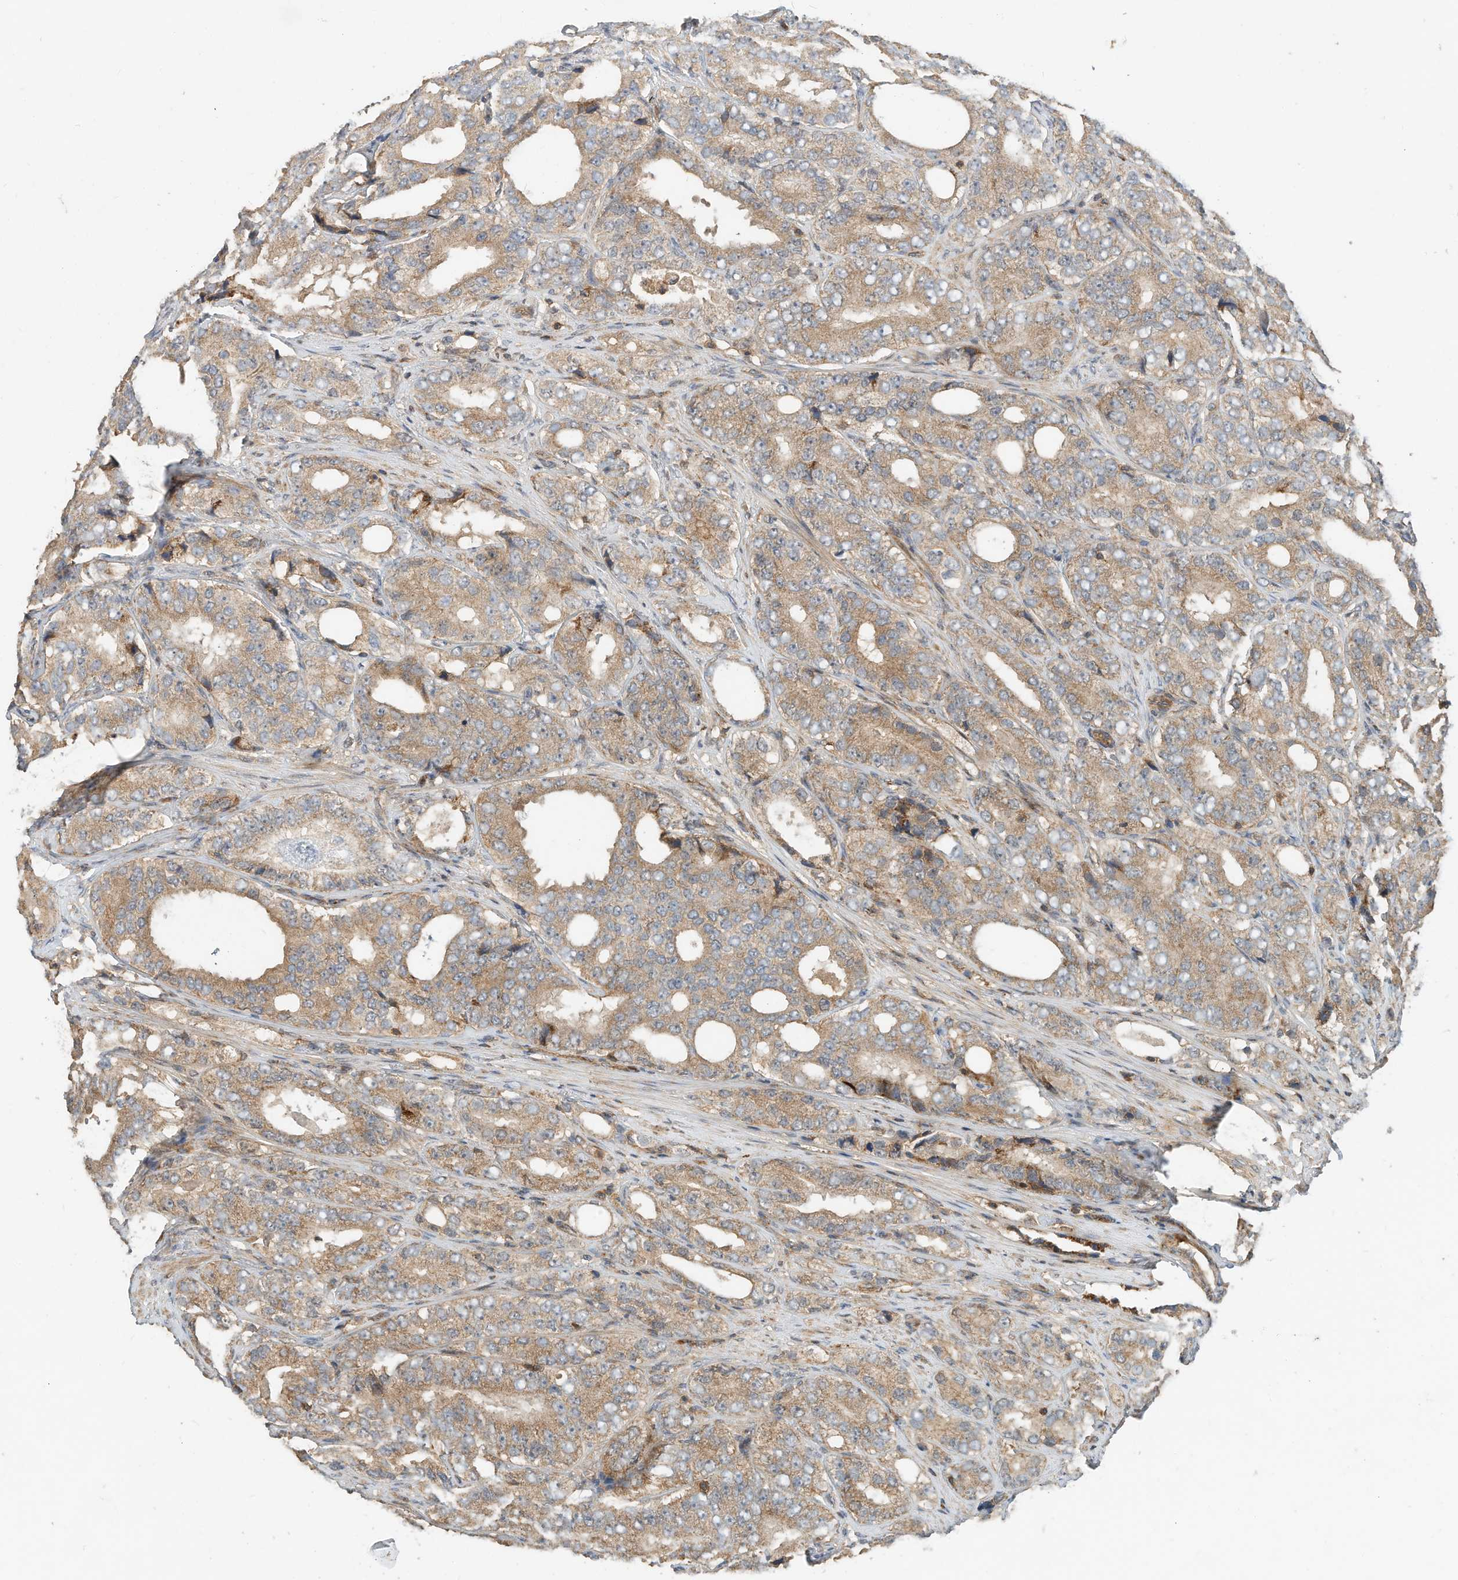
{"staining": {"intensity": "weak", "quantity": ">75%", "location": "cytoplasmic/membranous"}, "tissue": "prostate cancer", "cell_type": "Tumor cells", "image_type": "cancer", "snomed": [{"axis": "morphology", "description": "Adenocarcinoma, High grade"}, {"axis": "topography", "description": "Prostate"}], "caption": "Human prostate cancer stained for a protein (brown) demonstrates weak cytoplasmic/membranous positive staining in about >75% of tumor cells.", "gene": "CPAMD8", "patient": {"sex": "male", "age": 56}}